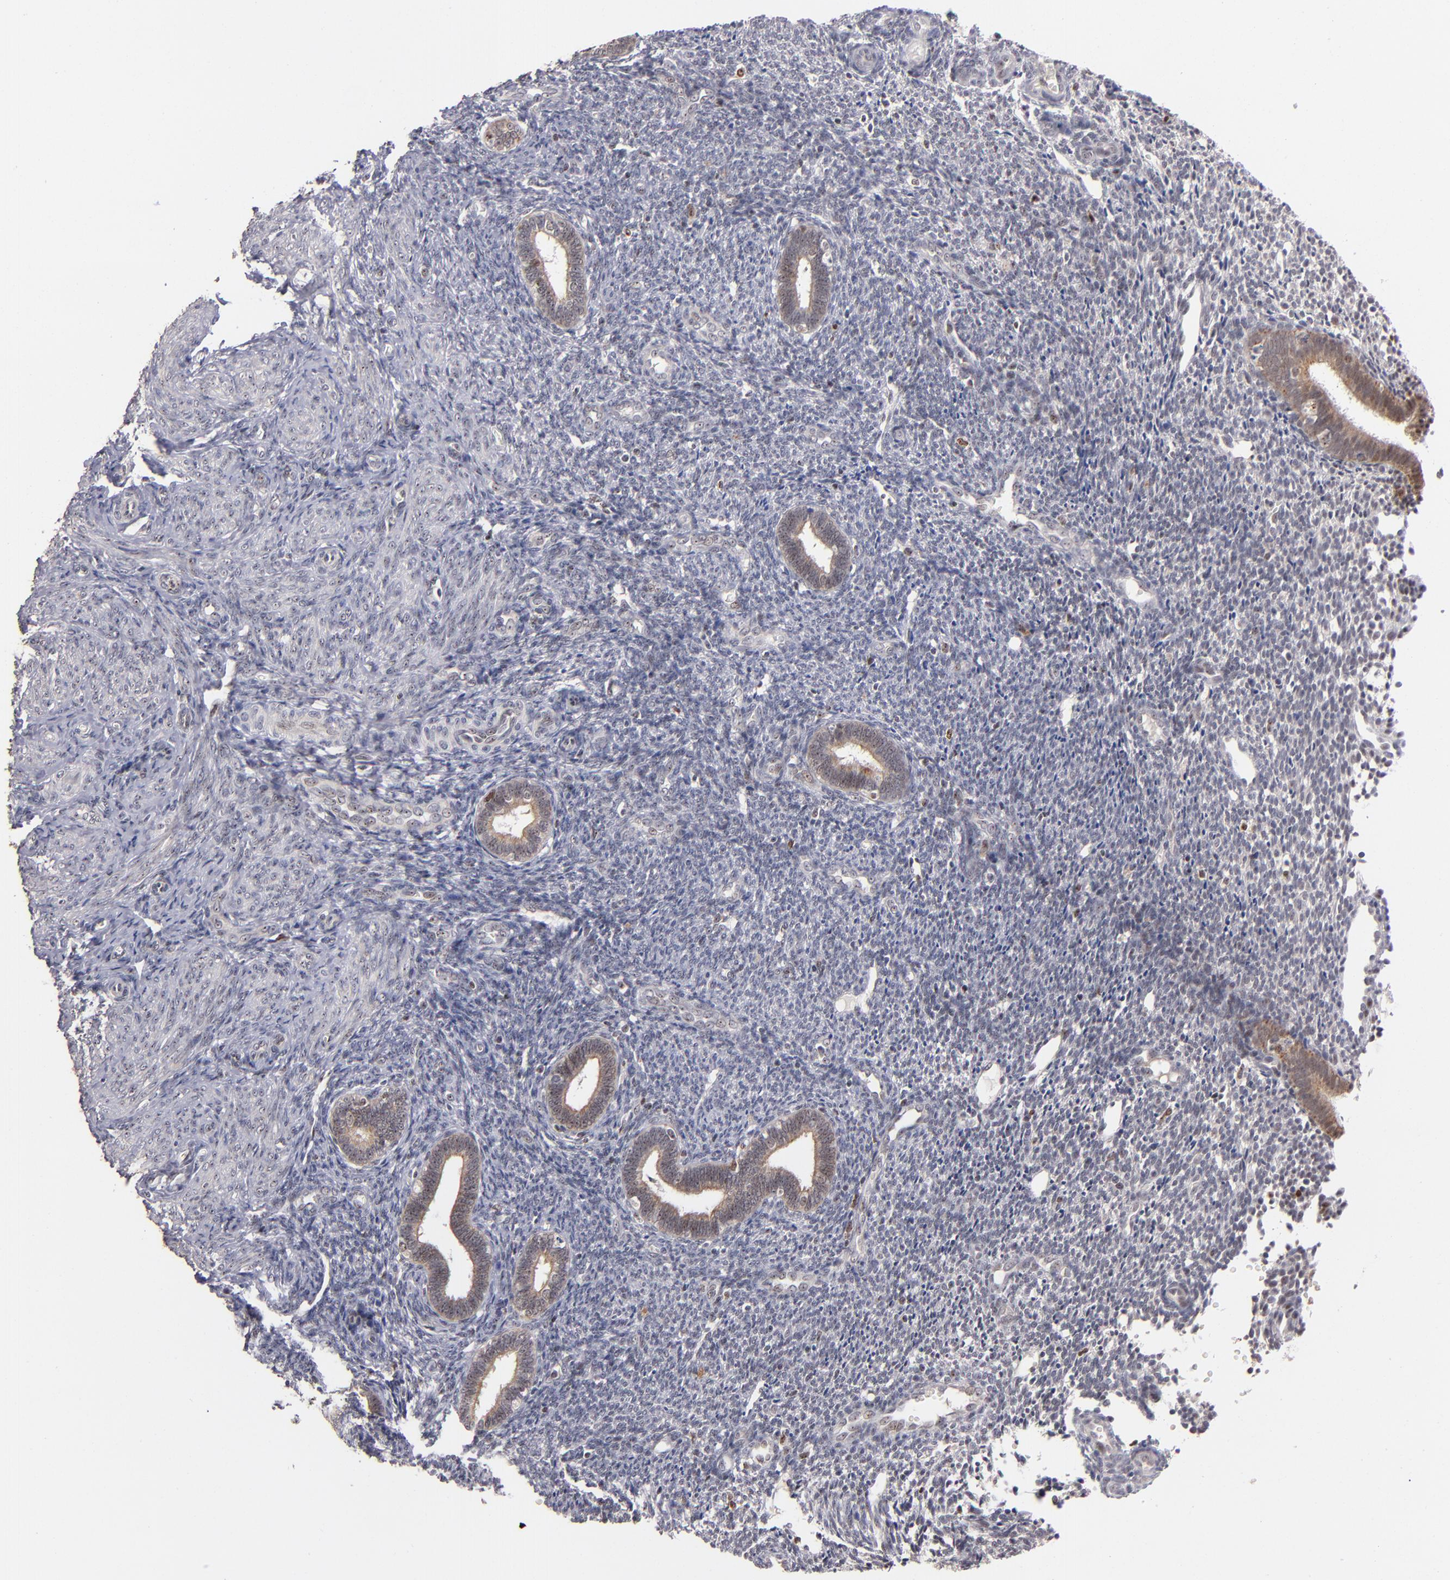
{"staining": {"intensity": "negative", "quantity": "none", "location": "none"}, "tissue": "endometrium", "cell_type": "Cells in endometrial stroma", "image_type": "normal", "snomed": [{"axis": "morphology", "description": "Normal tissue, NOS"}, {"axis": "topography", "description": "Endometrium"}], "caption": "Cells in endometrial stroma are negative for protein expression in normal human endometrium. The staining was performed using DAB to visualize the protein expression in brown, while the nuclei were stained in blue with hematoxylin (Magnification: 20x).", "gene": "PCNX4", "patient": {"sex": "female", "age": 27}}